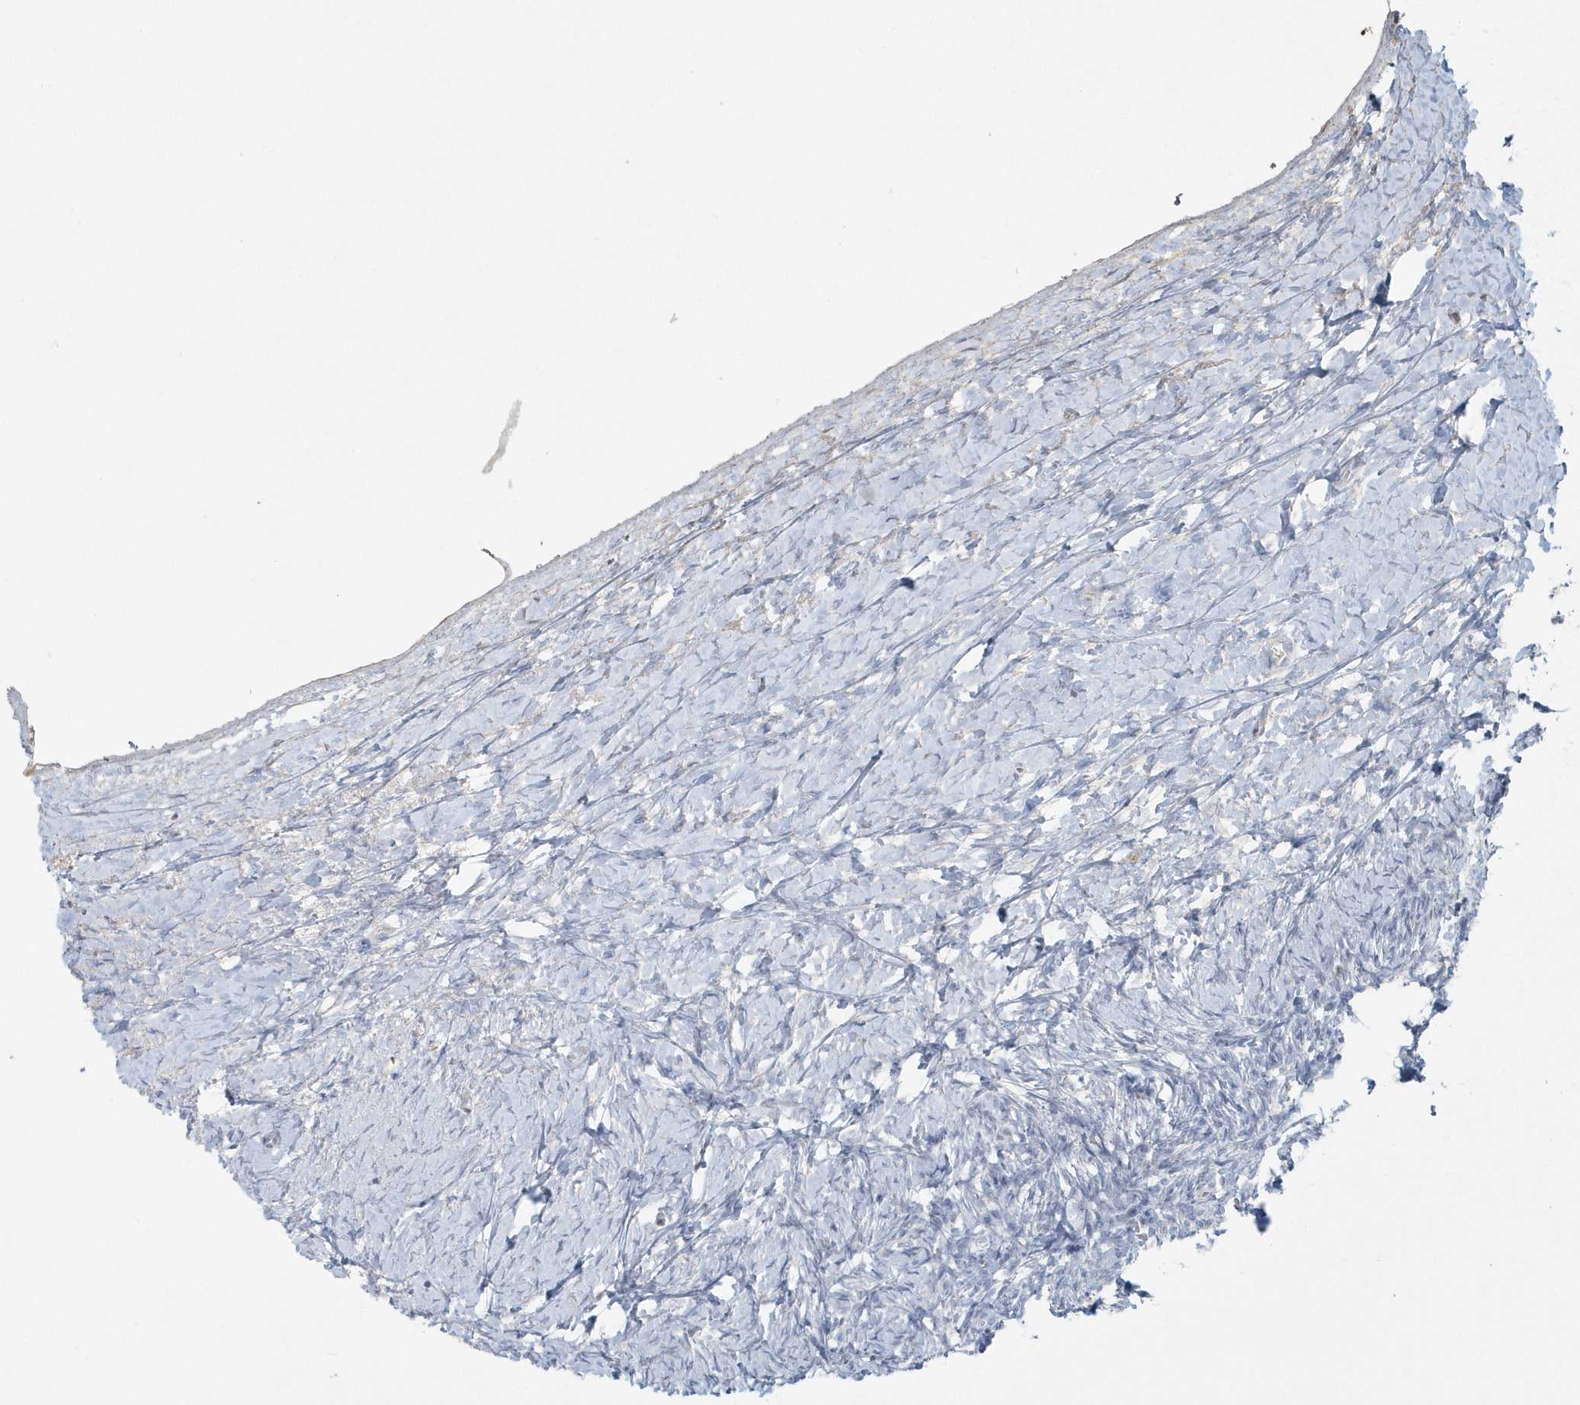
{"staining": {"intensity": "moderate", "quantity": "25%-75%", "location": "cytoplasmic/membranous"}, "tissue": "ovary", "cell_type": "Follicle cells", "image_type": "normal", "snomed": [{"axis": "morphology", "description": "Normal tissue, NOS"}, {"axis": "morphology", "description": "Developmental malformation"}, {"axis": "topography", "description": "Ovary"}], "caption": "Protein staining reveals moderate cytoplasmic/membranous staining in approximately 25%-75% of follicle cells in normal ovary. The protein is shown in brown color, while the nuclei are stained blue.", "gene": "BLTP3A", "patient": {"sex": "female", "age": 39}}